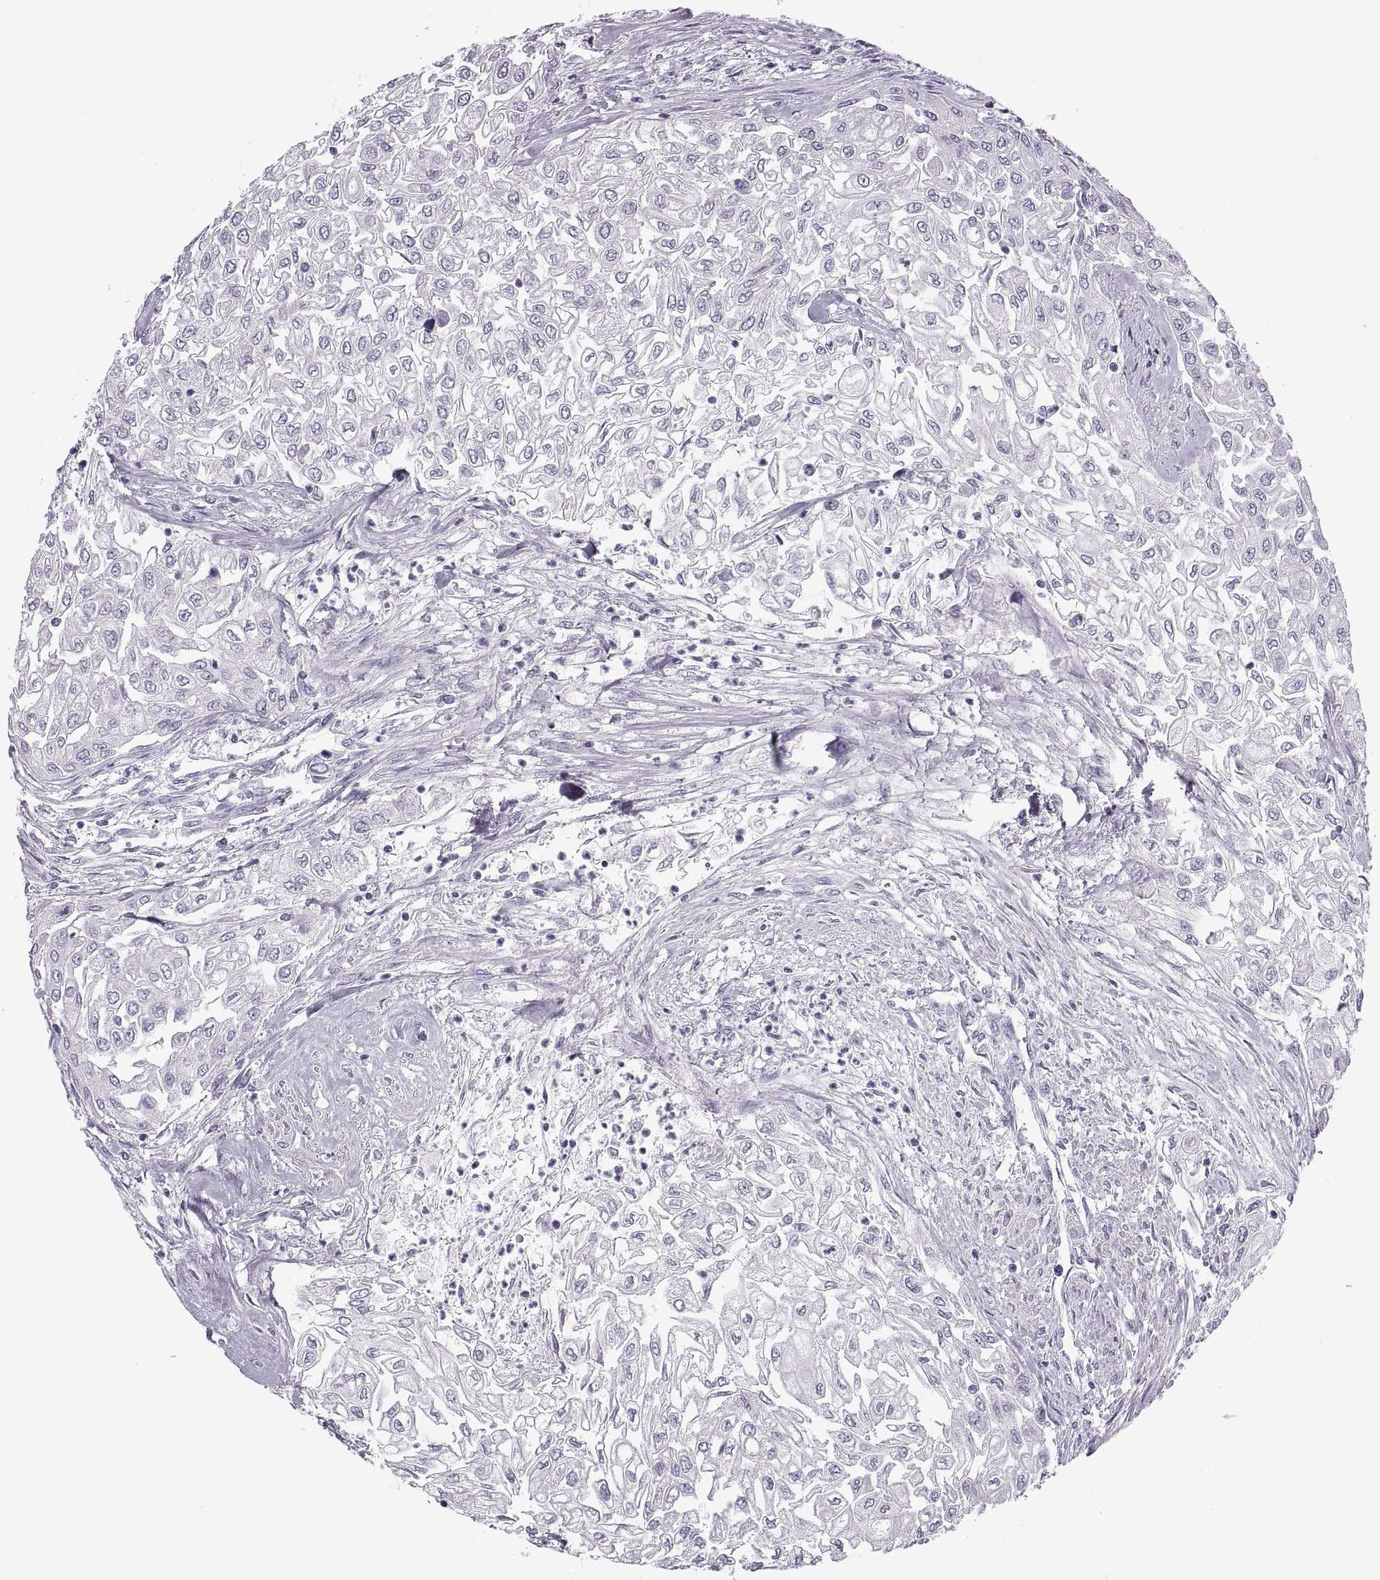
{"staining": {"intensity": "negative", "quantity": "none", "location": "none"}, "tissue": "urothelial cancer", "cell_type": "Tumor cells", "image_type": "cancer", "snomed": [{"axis": "morphology", "description": "Urothelial carcinoma, High grade"}, {"axis": "topography", "description": "Urinary bladder"}], "caption": "Urothelial cancer was stained to show a protein in brown. There is no significant staining in tumor cells.", "gene": "RLBP1", "patient": {"sex": "male", "age": 62}}